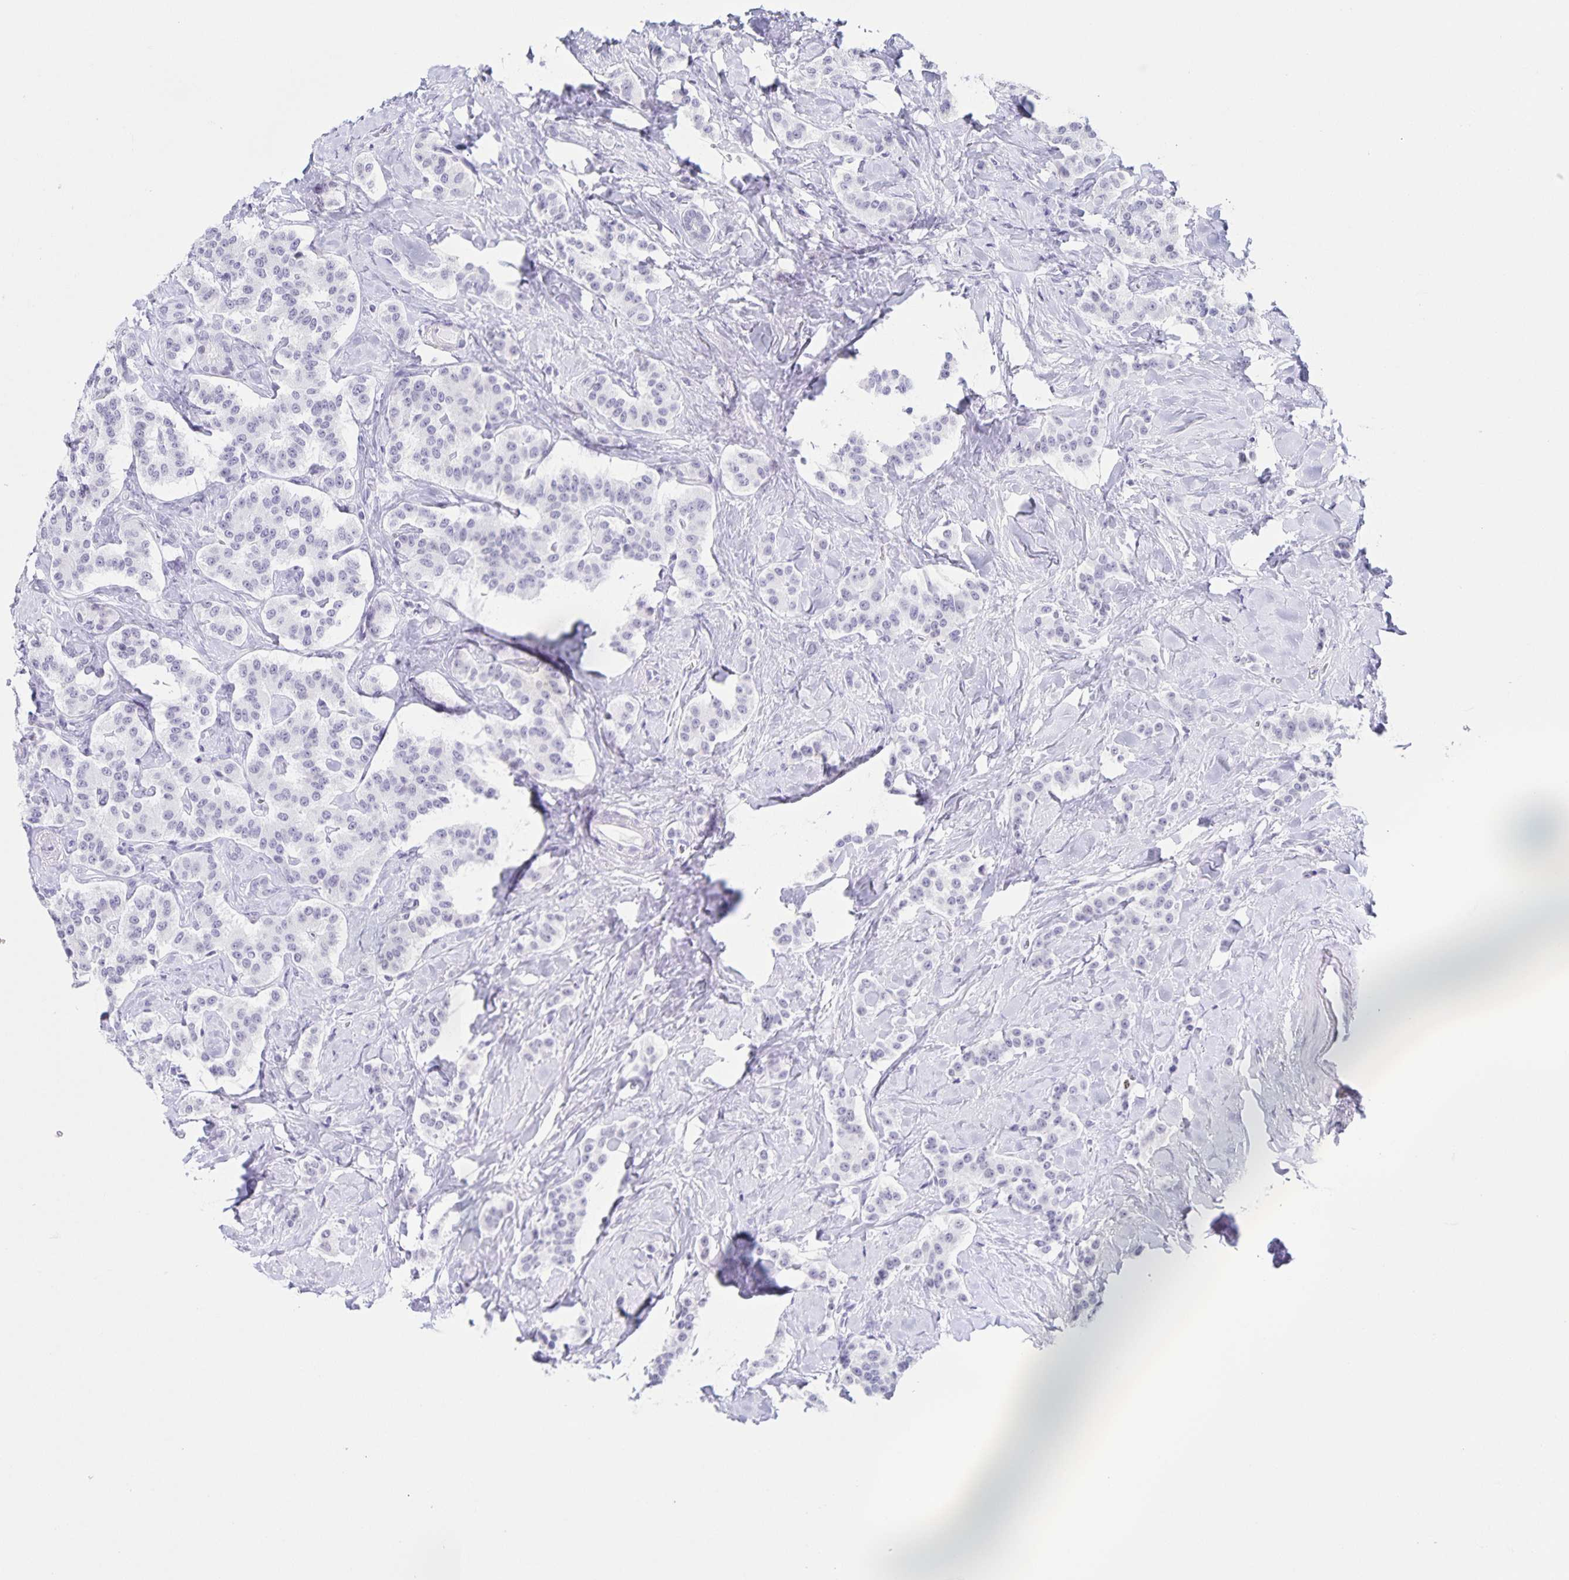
{"staining": {"intensity": "negative", "quantity": "none", "location": "none"}, "tissue": "carcinoid", "cell_type": "Tumor cells", "image_type": "cancer", "snomed": [{"axis": "morphology", "description": "Normal tissue, NOS"}, {"axis": "morphology", "description": "Carcinoid, malignant, NOS"}, {"axis": "topography", "description": "Pancreas"}], "caption": "A histopathology image of carcinoid stained for a protein shows no brown staining in tumor cells.", "gene": "LCE6A", "patient": {"sex": "male", "age": 36}}